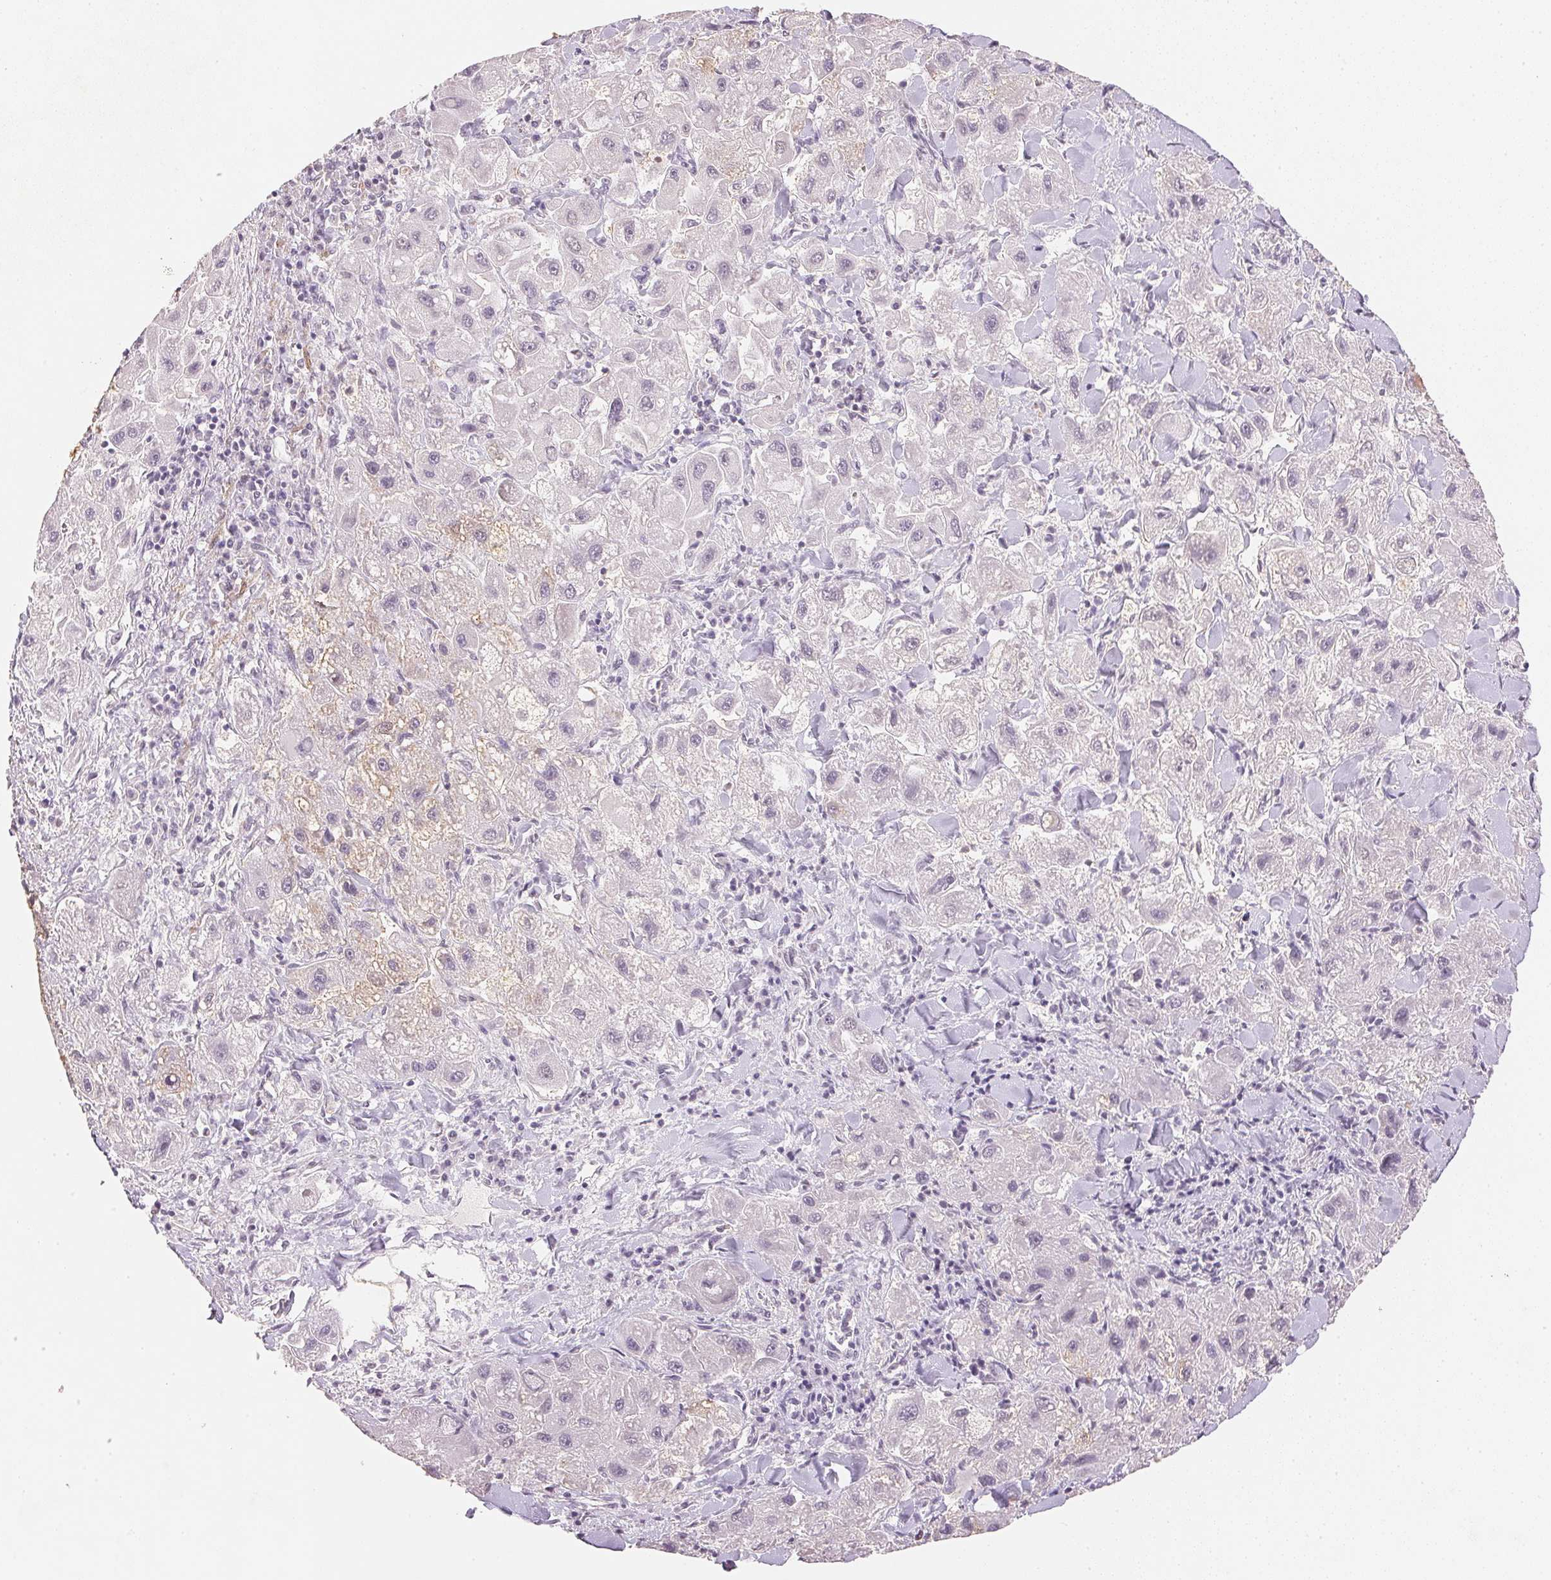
{"staining": {"intensity": "negative", "quantity": "none", "location": "none"}, "tissue": "liver cancer", "cell_type": "Tumor cells", "image_type": "cancer", "snomed": [{"axis": "morphology", "description": "Carcinoma, Hepatocellular, NOS"}, {"axis": "topography", "description": "Liver"}], "caption": "Liver hepatocellular carcinoma was stained to show a protein in brown. There is no significant staining in tumor cells.", "gene": "SMTN", "patient": {"sex": "male", "age": 24}}